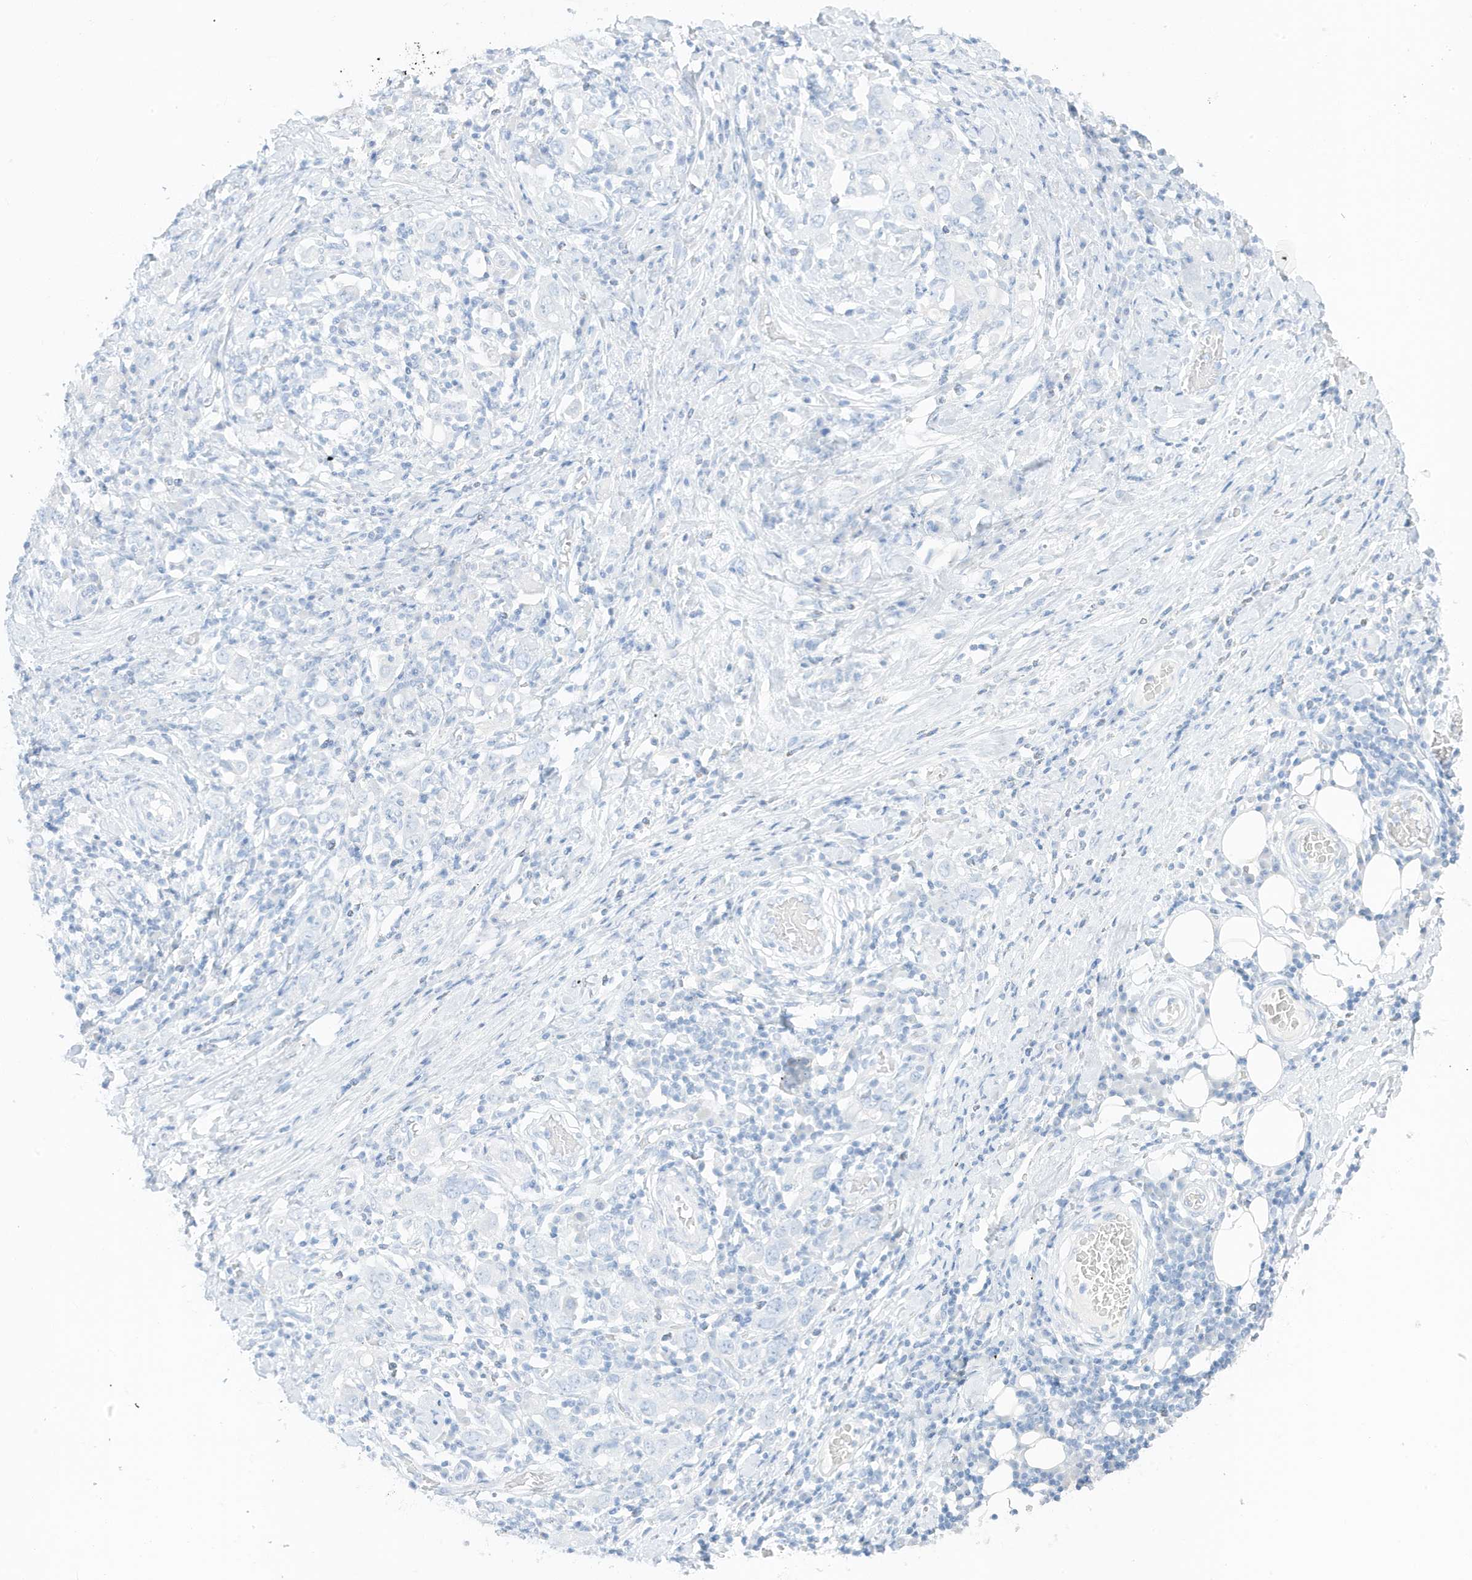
{"staining": {"intensity": "negative", "quantity": "none", "location": "none"}, "tissue": "stomach cancer", "cell_type": "Tumor cells", "image_type": "cancer", "snomed": [{"axis": "morphology", "description": "Adenocarcinoma, NOS"}, {"axis": "topography", "description": "Stomach, upper"}], "caption": "IHC photomicrograph of human stomach adenocarcinoma stained for a protein (brown), which exhibits no expression in tumor cells.", "gene": "SLC22A13", "patient": {"sex": "male", "age": 62}}